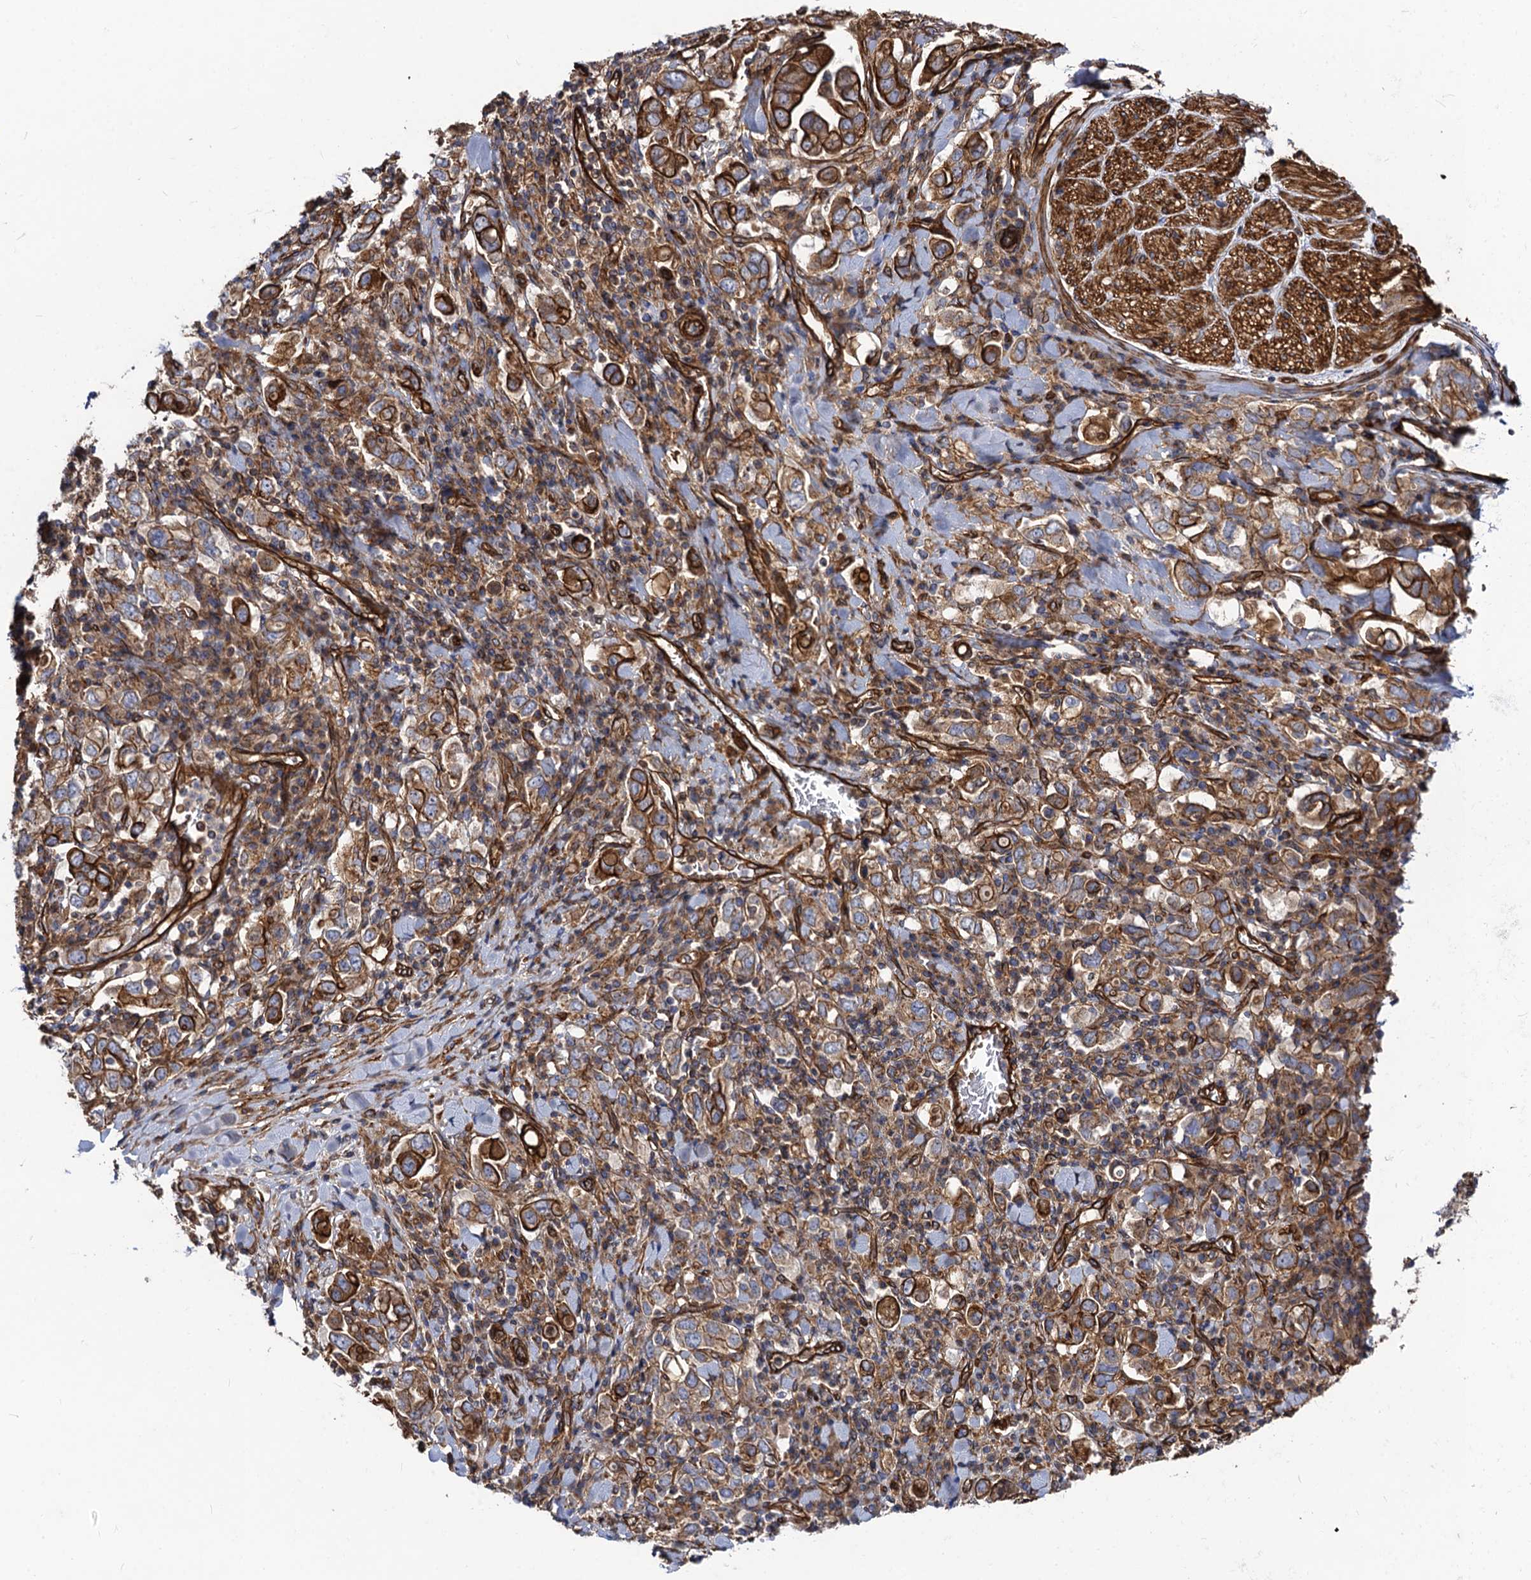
{"staining": {"intensity": "strong", "quantity": ">75%", "location": "cytoplasmic/membranous"}, "tissue": "stomach cancer", "cell_type": "Tumor cells", "image_type": "cancer", "snomed": [{"axis": "morphology", "description": "Adenocarcinoma, NOS"}, {"axis": "topography", "description": "Stomach, upper"}], "caption": "Immunohistochemistry (DAB (3,3'-diaminobenzidine)) staining of stomach cancer displays strong cytoplasmic/membranous protein expression in approximately >75% of tumor cells.", "gene": "CIP2A", "patient": {"sex": "male", "age": 62}}